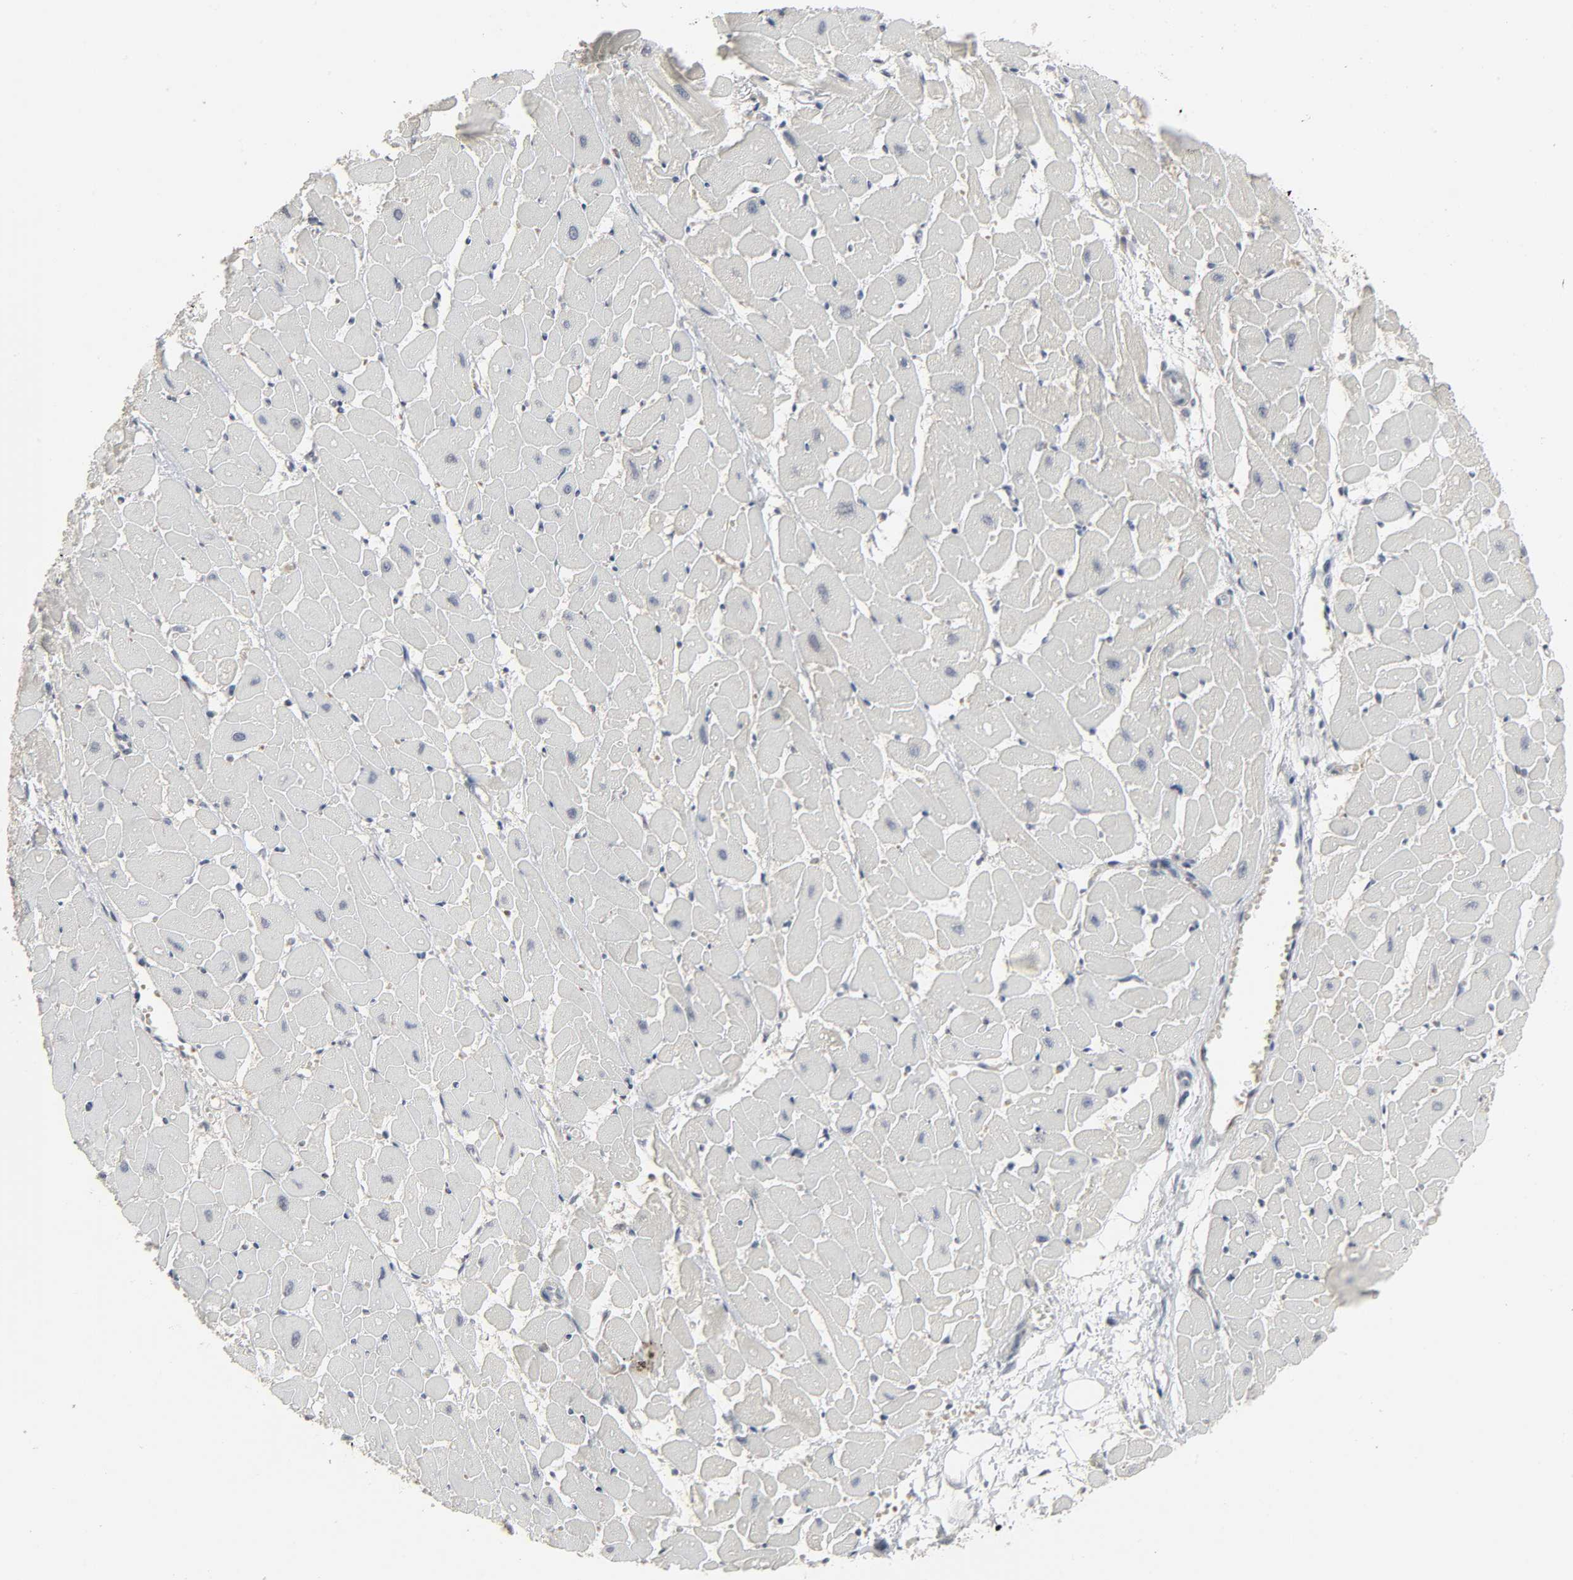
{"staining": {"intensity": "negative", "quantity": "none", "location": "none"}, "tissue": "heart muscle", "cell_type": "Cardiomyocytes", "image_type": "normal", "snomed": [{"axis": "morphology", "description": "Normal tissue, NOS"}, {"axis": "topography", "description": "Heart"}], "caption": "IHC histopathology image of benign heart muscle: heart muscle stained with DAB (3,3'-diaminobenzidine) displays no significant protein staining in cardiomyocytes. (DAB immunohistochemistry (IHC) with hematoxylin counter stain).", "gene": "ZNF222", "patient": {"sex": "female", "age": 19}}